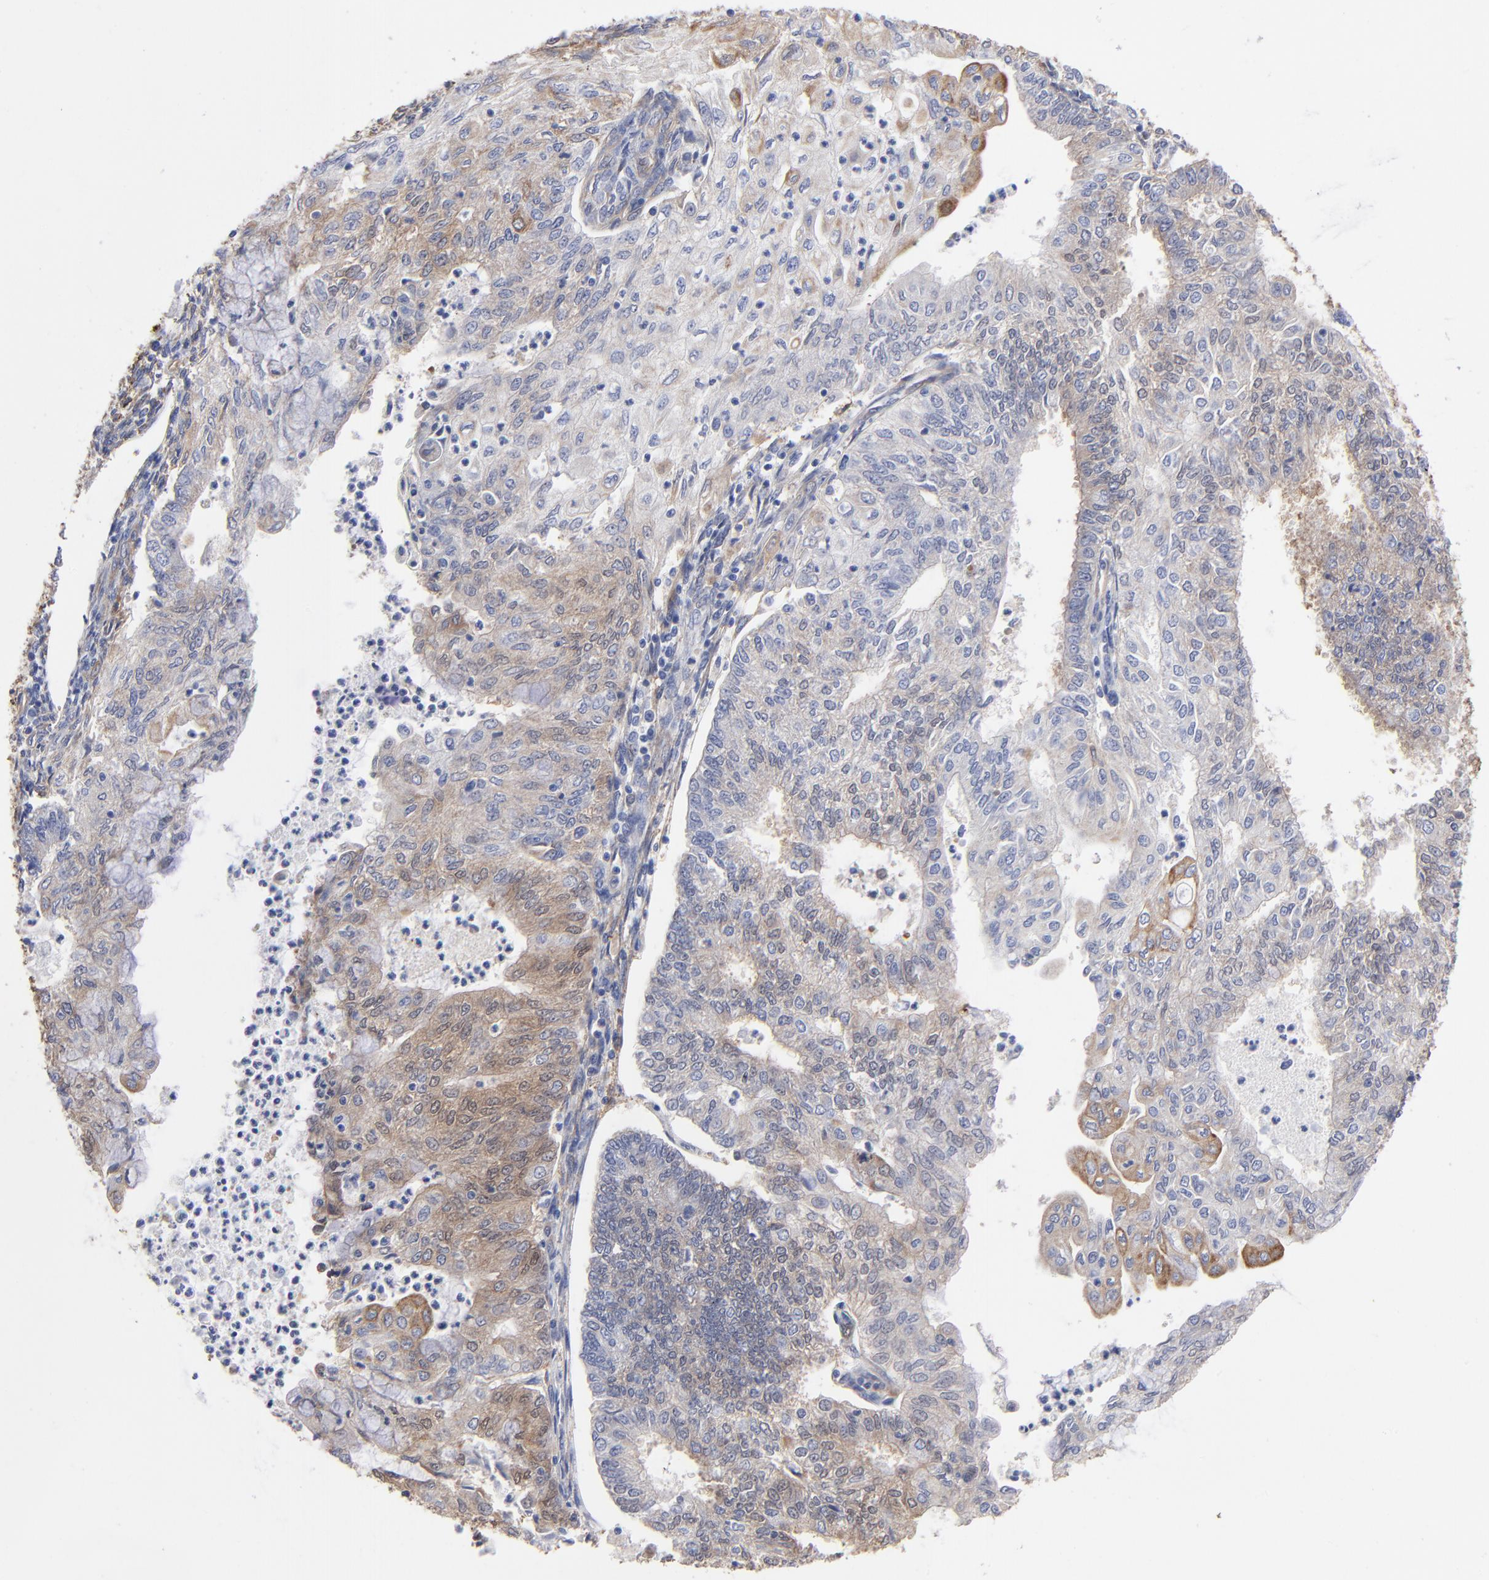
{"staining": {"intensity": "weak", "quantity": "<25%", "location": "cytoplasmic/membranous,nuclear"}, "tissue": "endometrial cancer", "cell_type": "Tumor cells", "image_type": "cancer", "snomed": [{"axis": "morphology", "description": "Adenocarcinoma, NOS"}, {"axis": "topography", "description": "Endometrium"}], "caption": "An immunohistochemistry (IHC) photomicrograph of endometrial cancer is shown. There is no staining in tumor cells of endometrial cancer.", "gene": "CILP", "patient": {"sex": "female", "age": 59}}